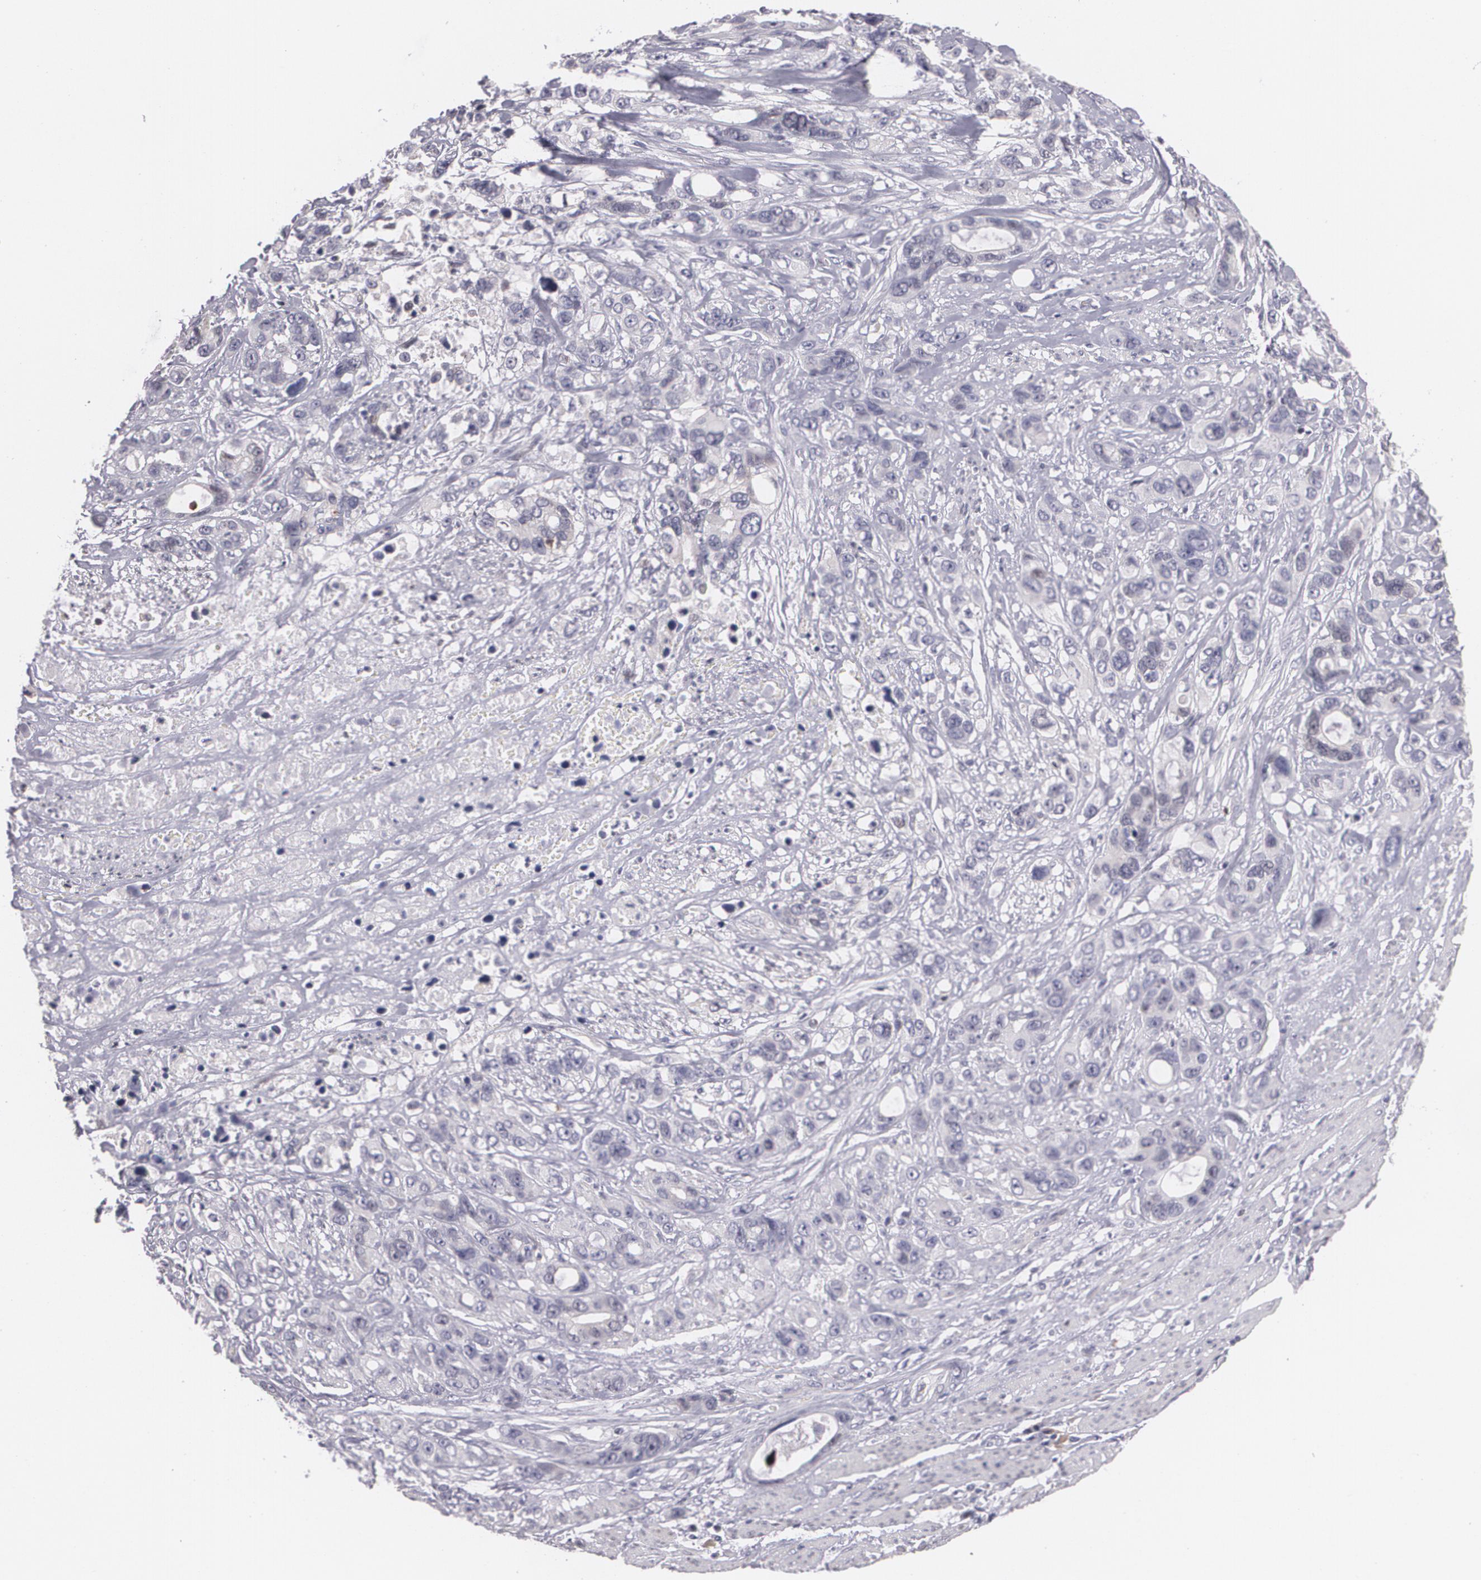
{"staining": {"intensity": "negative", "quantity": "none", "location": "none"}, "tissue": "stomach cancer", "cell_type": "Tumor cells", "image_type": "cancer", "snomed": [{"axis": "morphology", "description": "Adenocarcinoma, NOS"}, {"axis": "topography", "description": "Stomach, upper"}], "caption": "IHC photomicrograph of neoplastic tissue: adenocarcinoma (stomach) stained with DAB displays no significant protein staining in tumor cells.", "gene": "ZBTB16", "patient": {"sex": "male", "age": 47}}